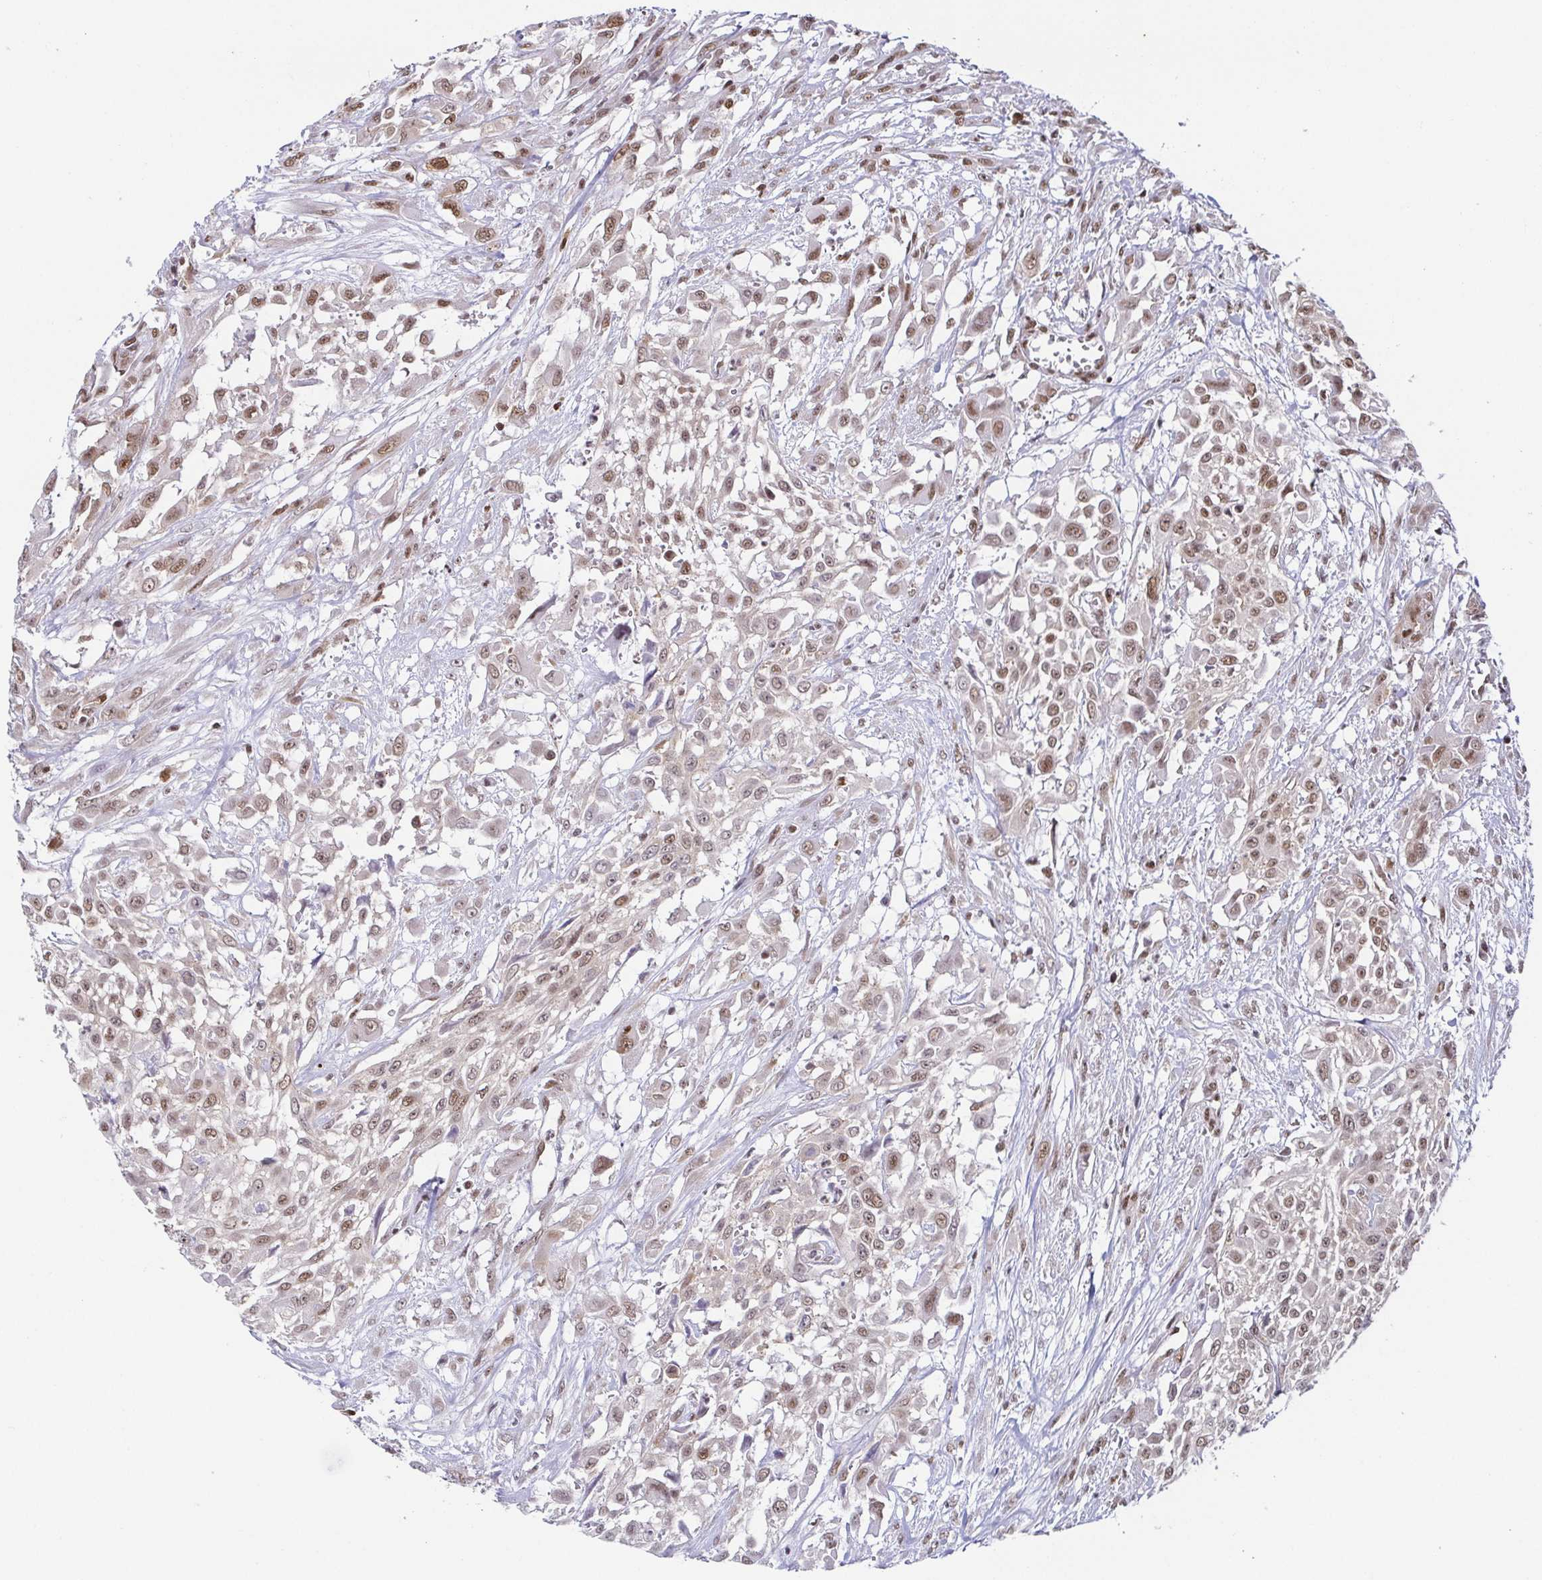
{"staining": {"intensity": "moderate", "quantity": ">75%", "location": "nuclear"}, "tissue": "urothelial cancer", "cell_type": "Tumor cells", "image_type": "cancer", "snomed": [{"axis": "morphology", "description": "Urothelial carcinoma, High grade"}, {"axis": "topography", "description": "Urinary bladder"}], "caption": "Protein expression analysis of urothelial cancer reveals moderate nuclear positivity in about >75% of tumor cells.", "gene": "EWSR1", "patient": {"sex": "male", "age": 57}}